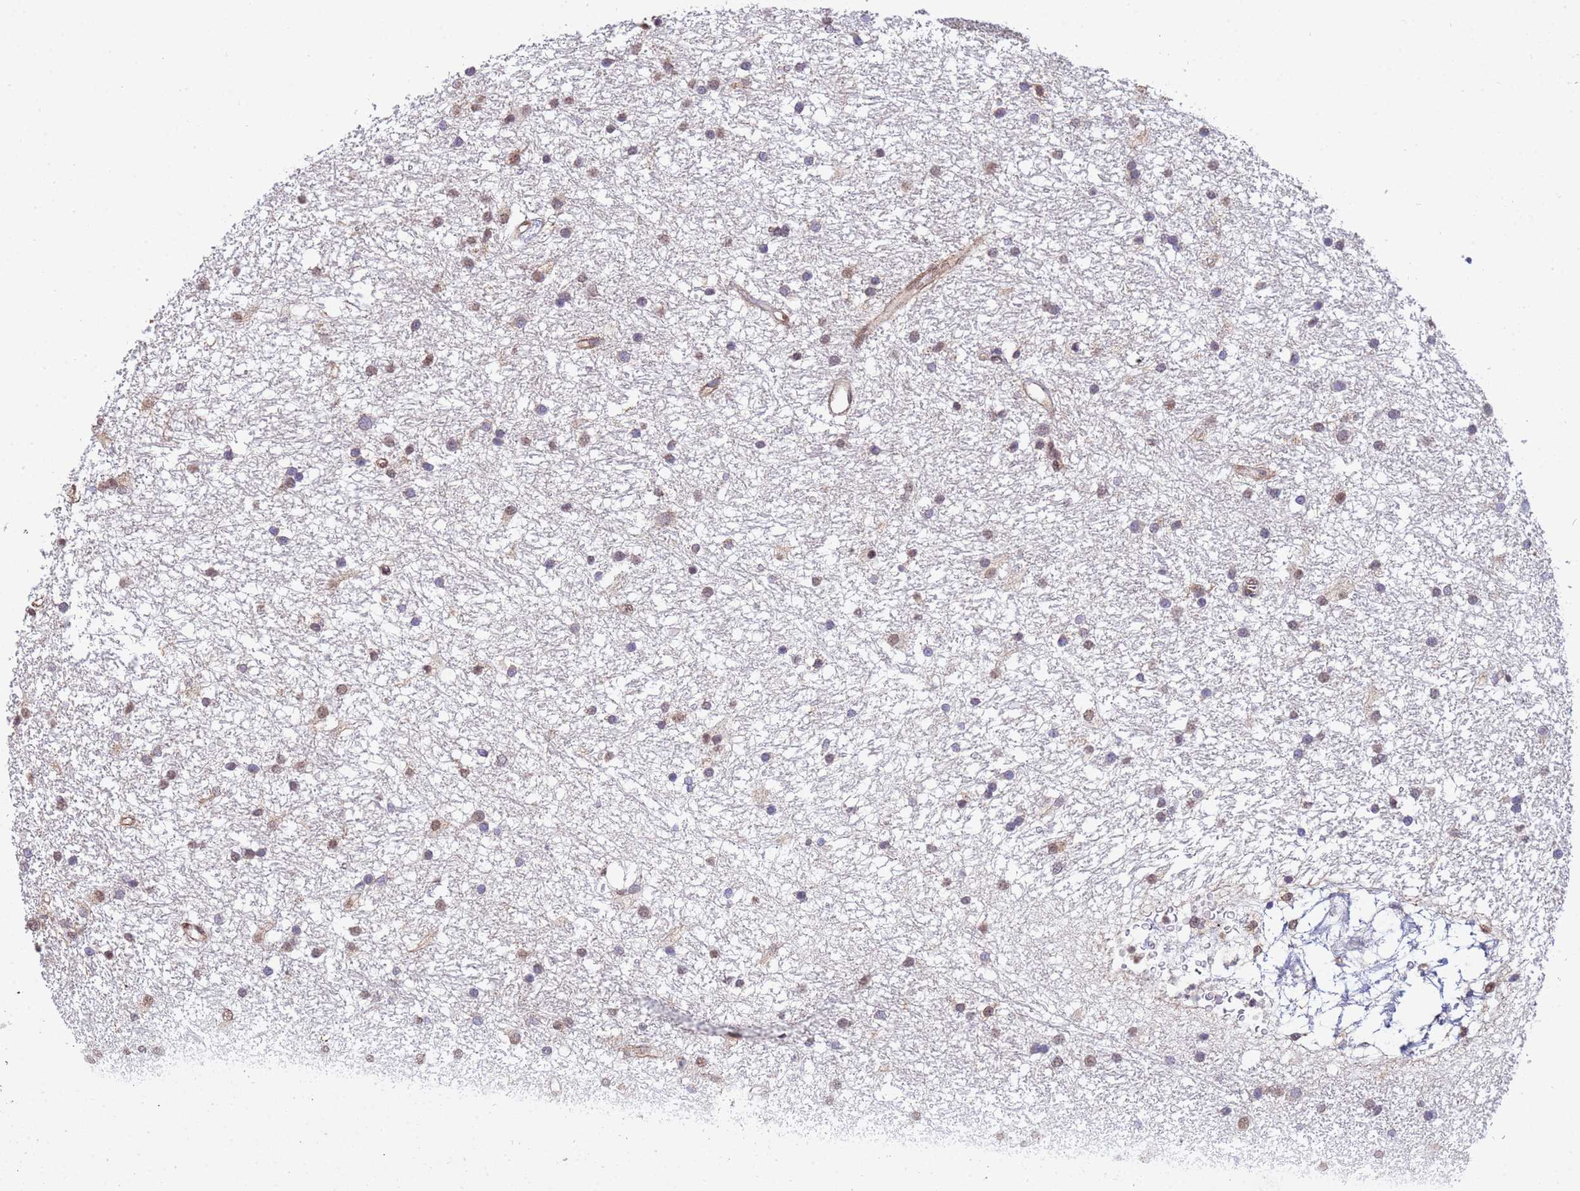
{"staining": {"intensity": "weak", "quantity": "25%-75%", "location": "nuclear"}, "tissue": "glioma", "cell_type": "Tumor cells", "image_type": "cancer", "snomed": [{"axis": "morphology", "description": "Glioma, malignant, High grade"}, {"axis": "topography", "description": "Brain"}], "caption": "Malignant glioma (high-grade) stained for a protein shows weak nuclear positivity in tumor cells.", "gene": "TRIP6", "patient": {"sex": "male", "age": 77}}